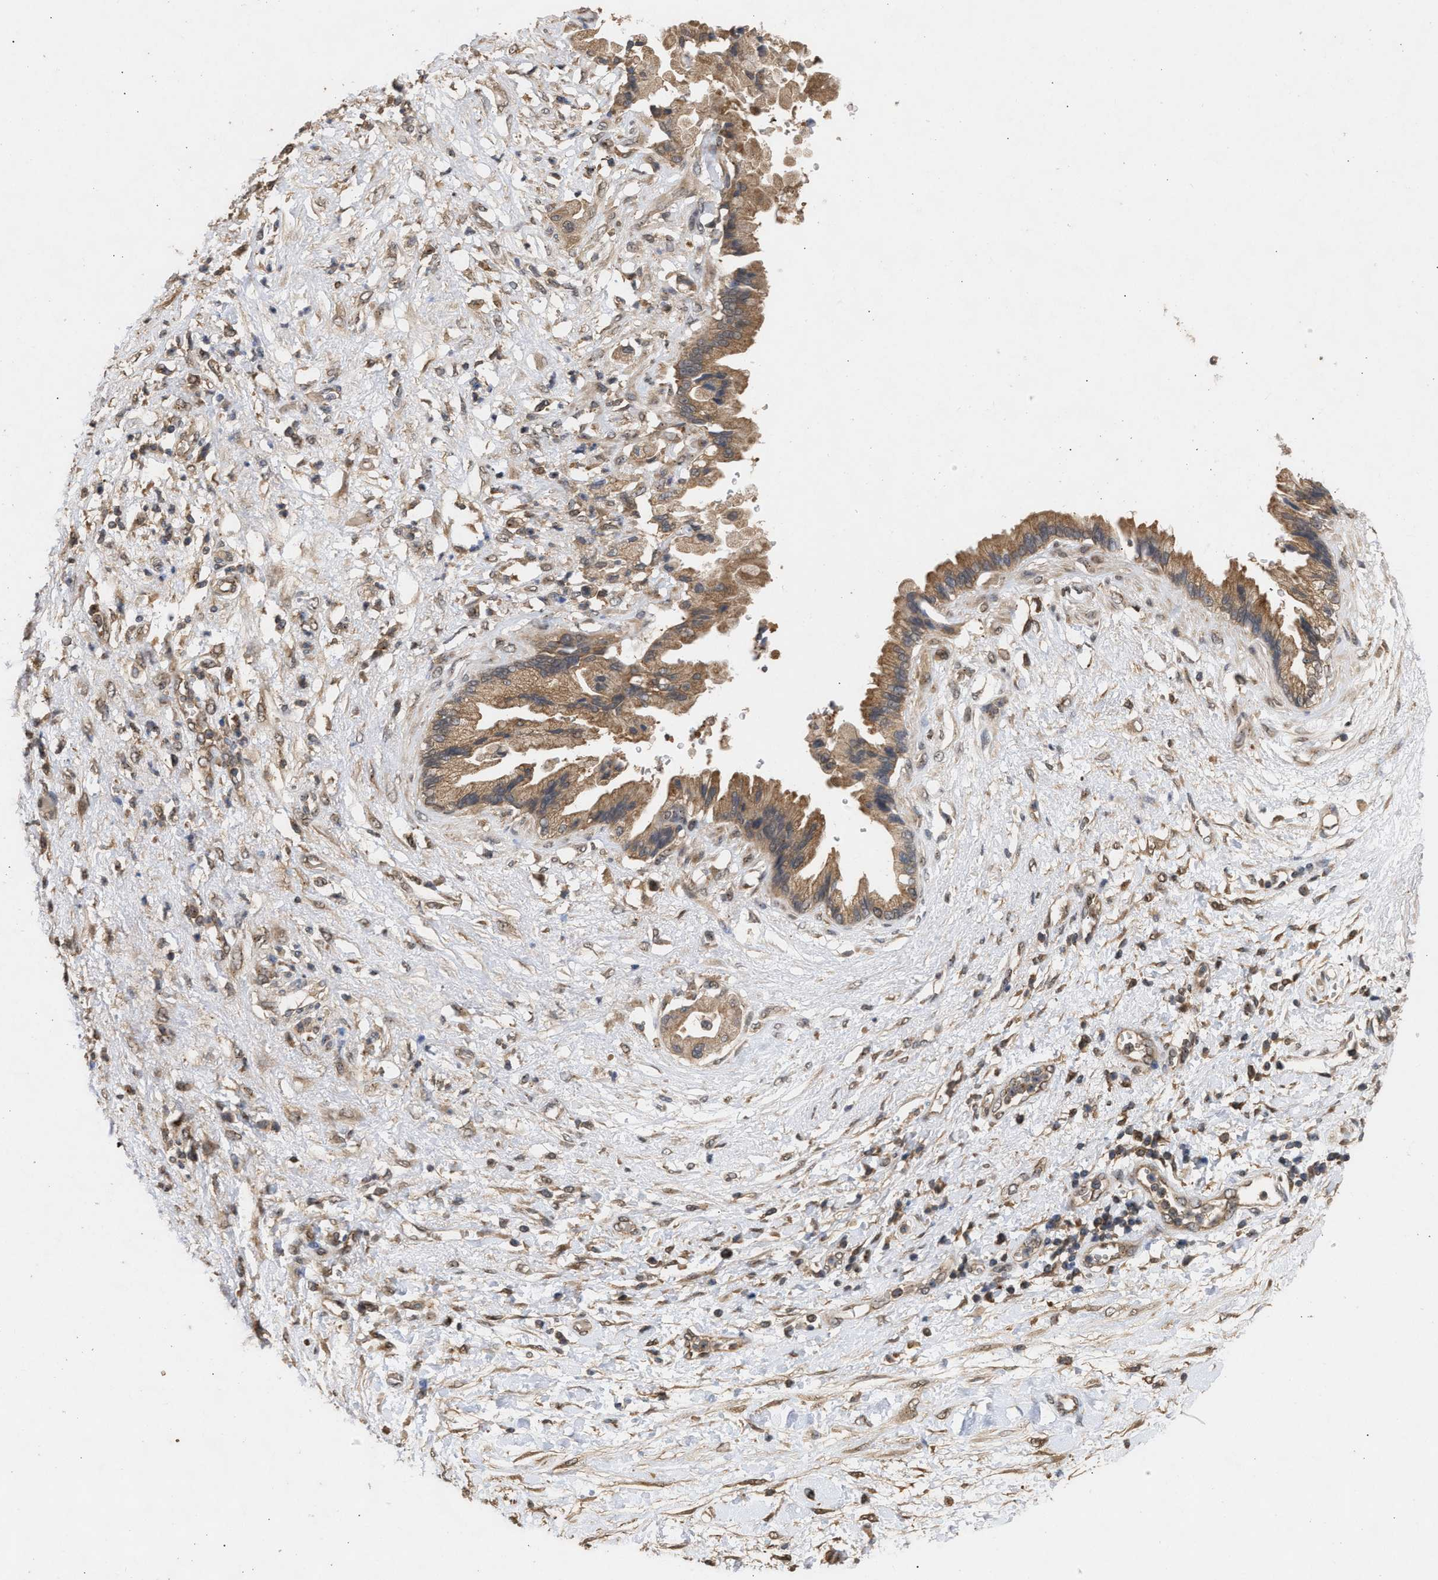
{"staining": {"intensity": "moderate", "quantity": ">75%", "location": "cytoplasmic/membranous"}, "tissue": "pancreatic cancer", "cell_type": "Tumor cells", "image_type": "cancer", "snomed": [{"axis": "morphology", "description": "Adenocarcinoma, NOS"}, {"axis": "topography", "description": "Pancreas"}], "caption": "Moderate cytoplasmic/membranous positivity for a protein is identified in about >75% of tumor cells of pancreatic adenocarcinoma using immunohistochemistry (IHC).", "gene": "FITM1", "patient": {"sex": "female", "age": 60}}